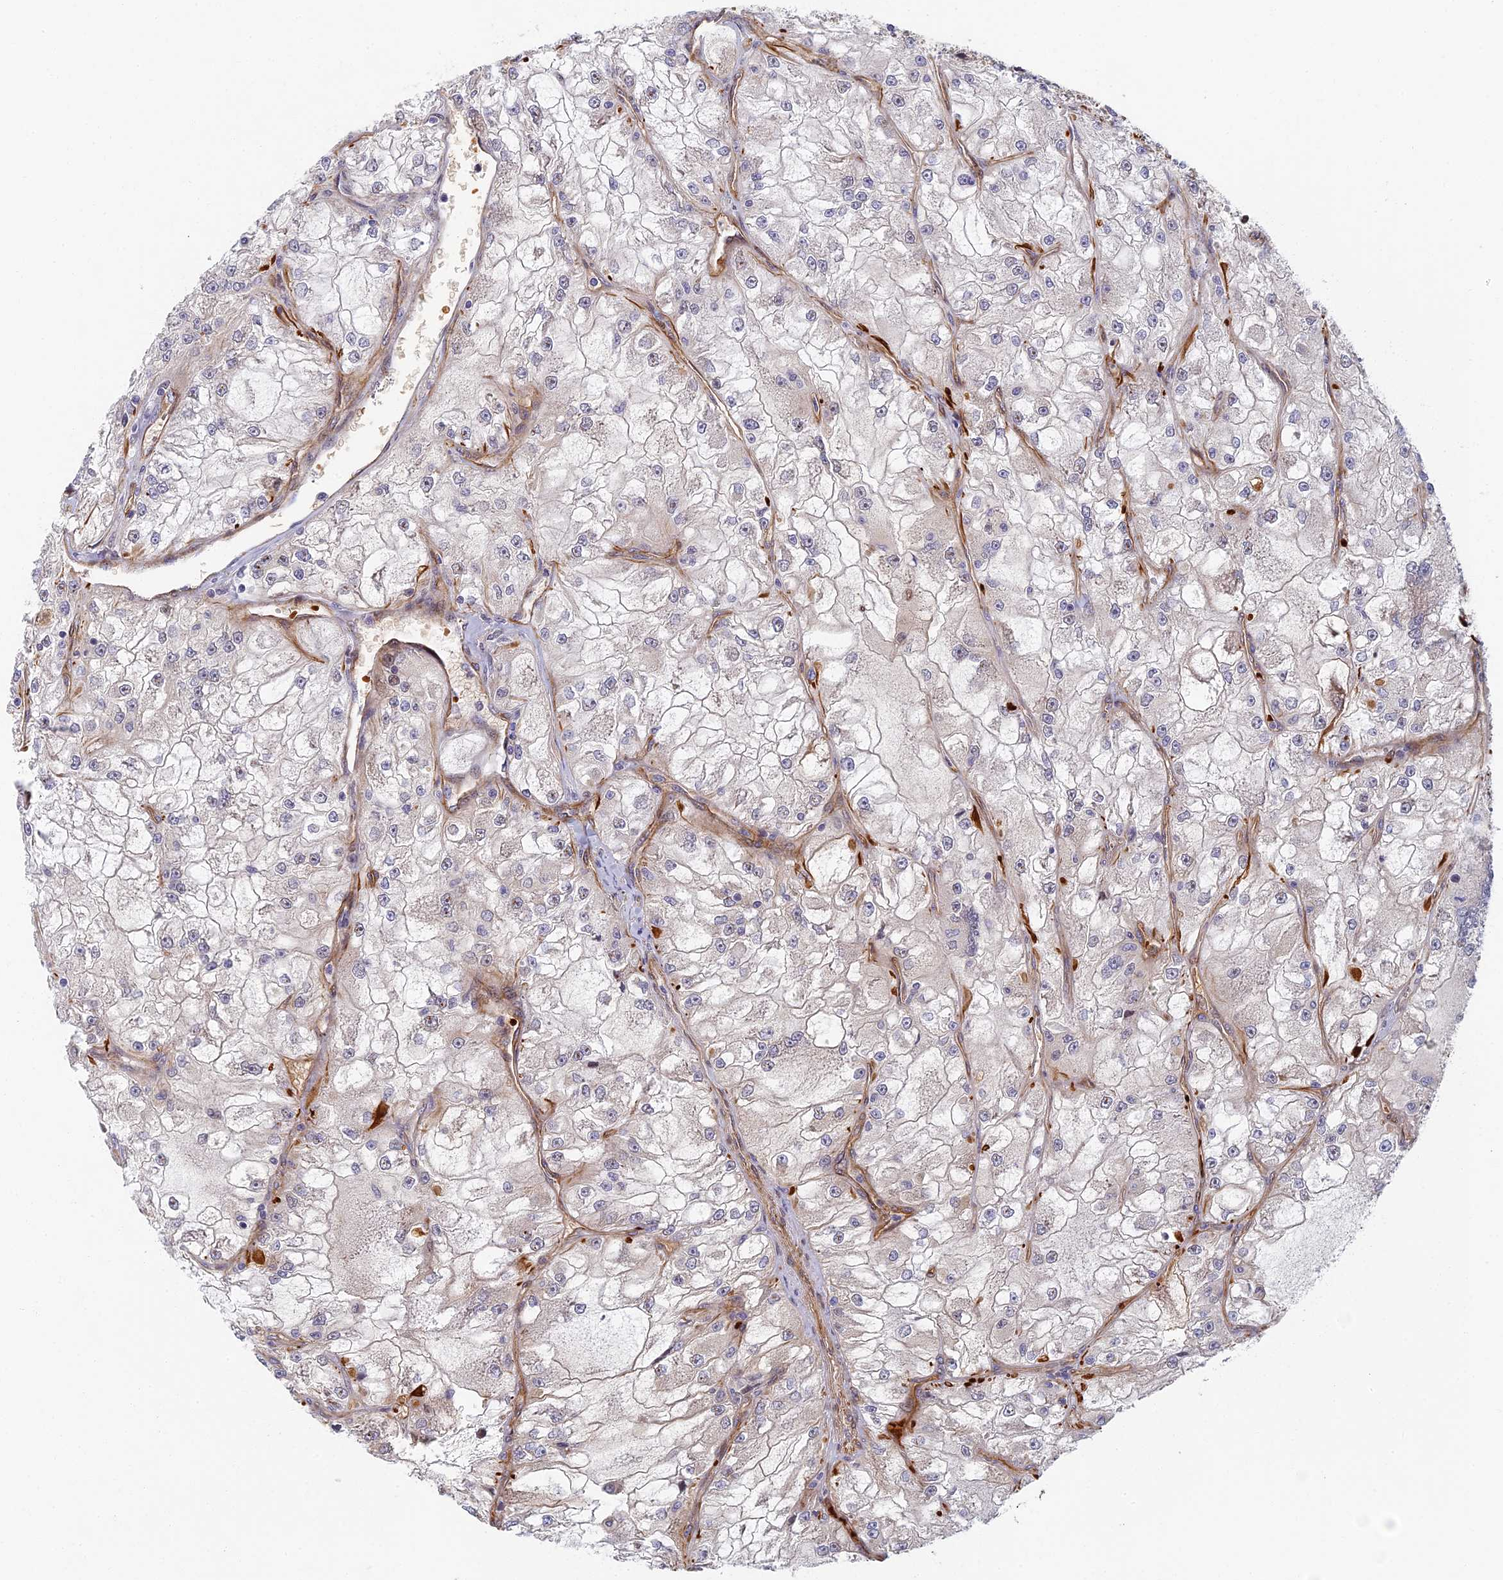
{"staining": {"intensity": "negative", "quantity": "none", "location": "none"}, "tissue": "renal cancer", "cell_type": "Tumor cells", "image_type": "cancer", "snomed": [{"axis": "morphology", "description": "Adenocarcinoma, NOS"}, {"axis": "topography", "description": "Kidney"}], "caption": "Adenocarcinoma (renal) stained for a protein using immunohistochemistry (IHC) displays no positivity tumor cells.", "gene": "ABCB10", "patient": {"sex": "female", "age": 72}}